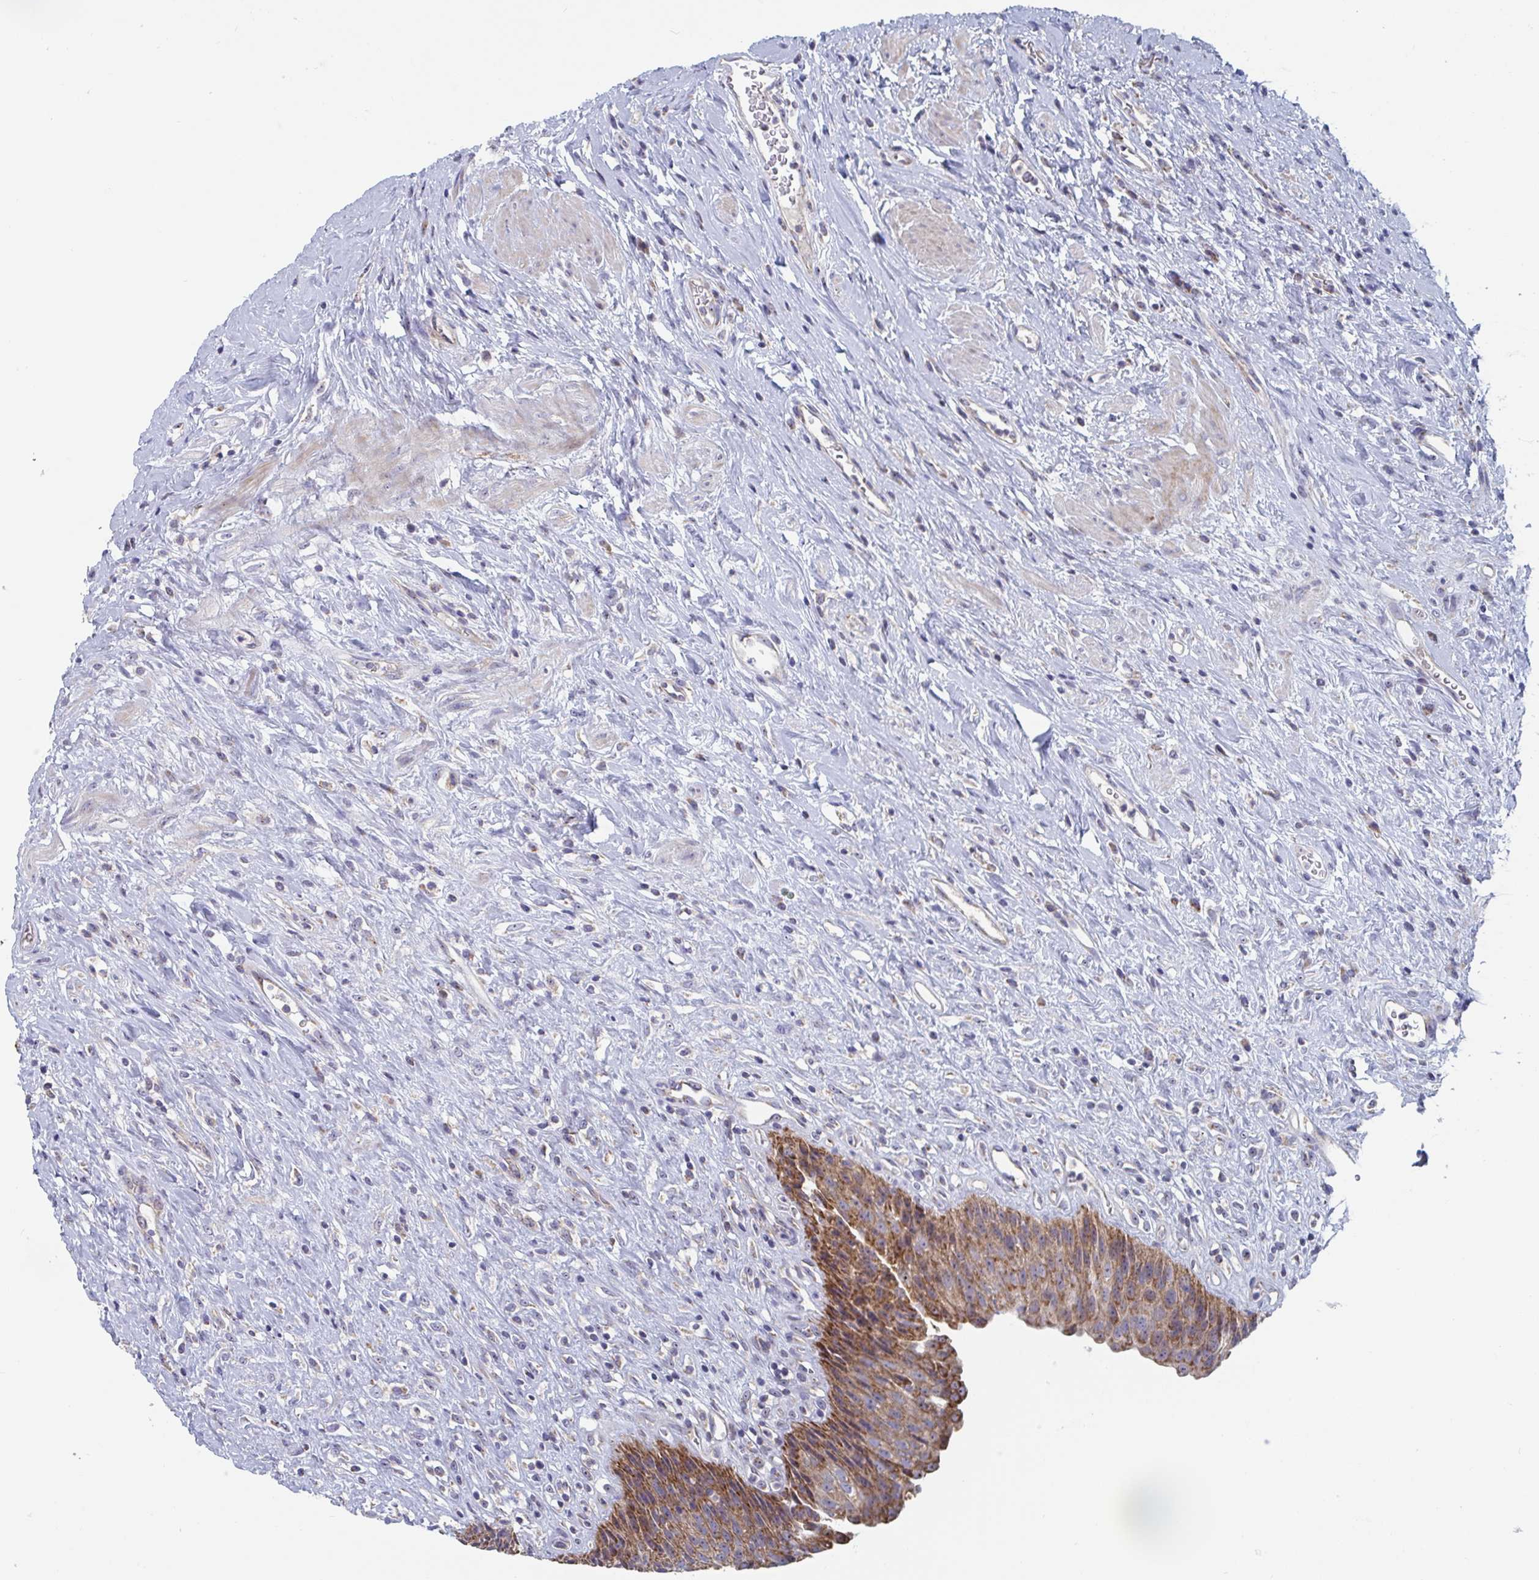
{"staining": {"intensity": "strong", "quantity": ">75%", "location": "cytoplasmic/membranous"}, "tissue": "urinary bladder", "cell_type": "Urothelial cells", "image_type": "normal", "snomed": [{"axis": "morphology", "description": "Normal tissue, NOS"}, {"axis": "topography", "description": "Urinary bladder"}], "caption": "This micrograph displays normal urinary bladder stained with IHC to label a protein in brown. The cytoplasmic/membranous of urothelial cells show strong positivity for the protein. Nuclei are counter-stained blue.", "gene": "MRPL53", "patient": {"sex": "female", "age": 56}}